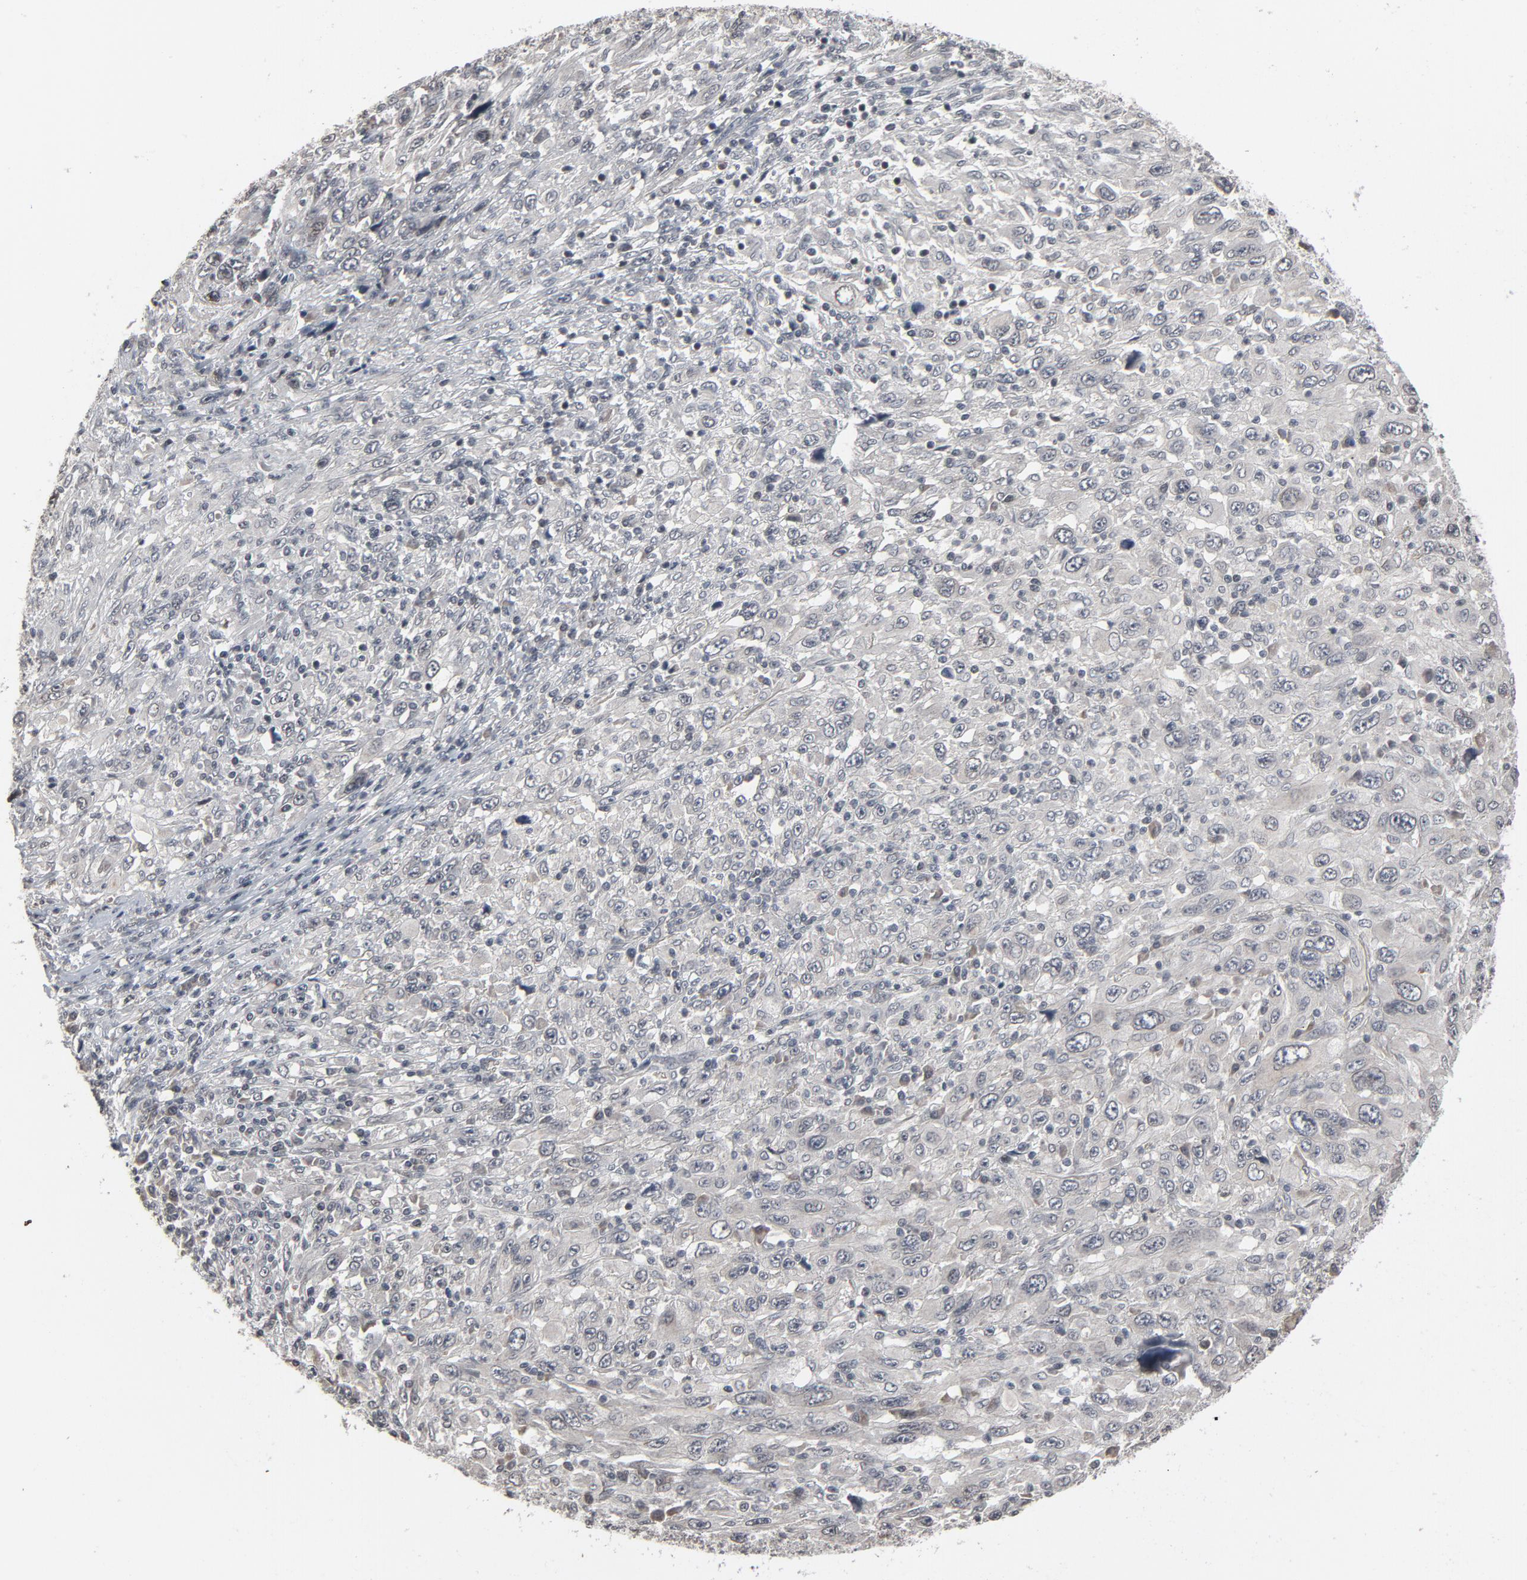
{"staining": {"intensity": "negative", "quantity": "none", "location": "none"}, "tissue": "melanoma", "cell_type": "Tumor cells", "image_type": "cancer", "snomed": [{"axis": "morphology", "description": "Malignant melanoma, Metastatic site"}, {"axis": "topography", "description": "Skin"}], "caption": "This is a image of immunohistochemistry staining of malignant melanoma (metastatic site), which shows no positivity in tumor cells.", "gene": "POM121", "patient": {"sex": "female", "age": 56}}